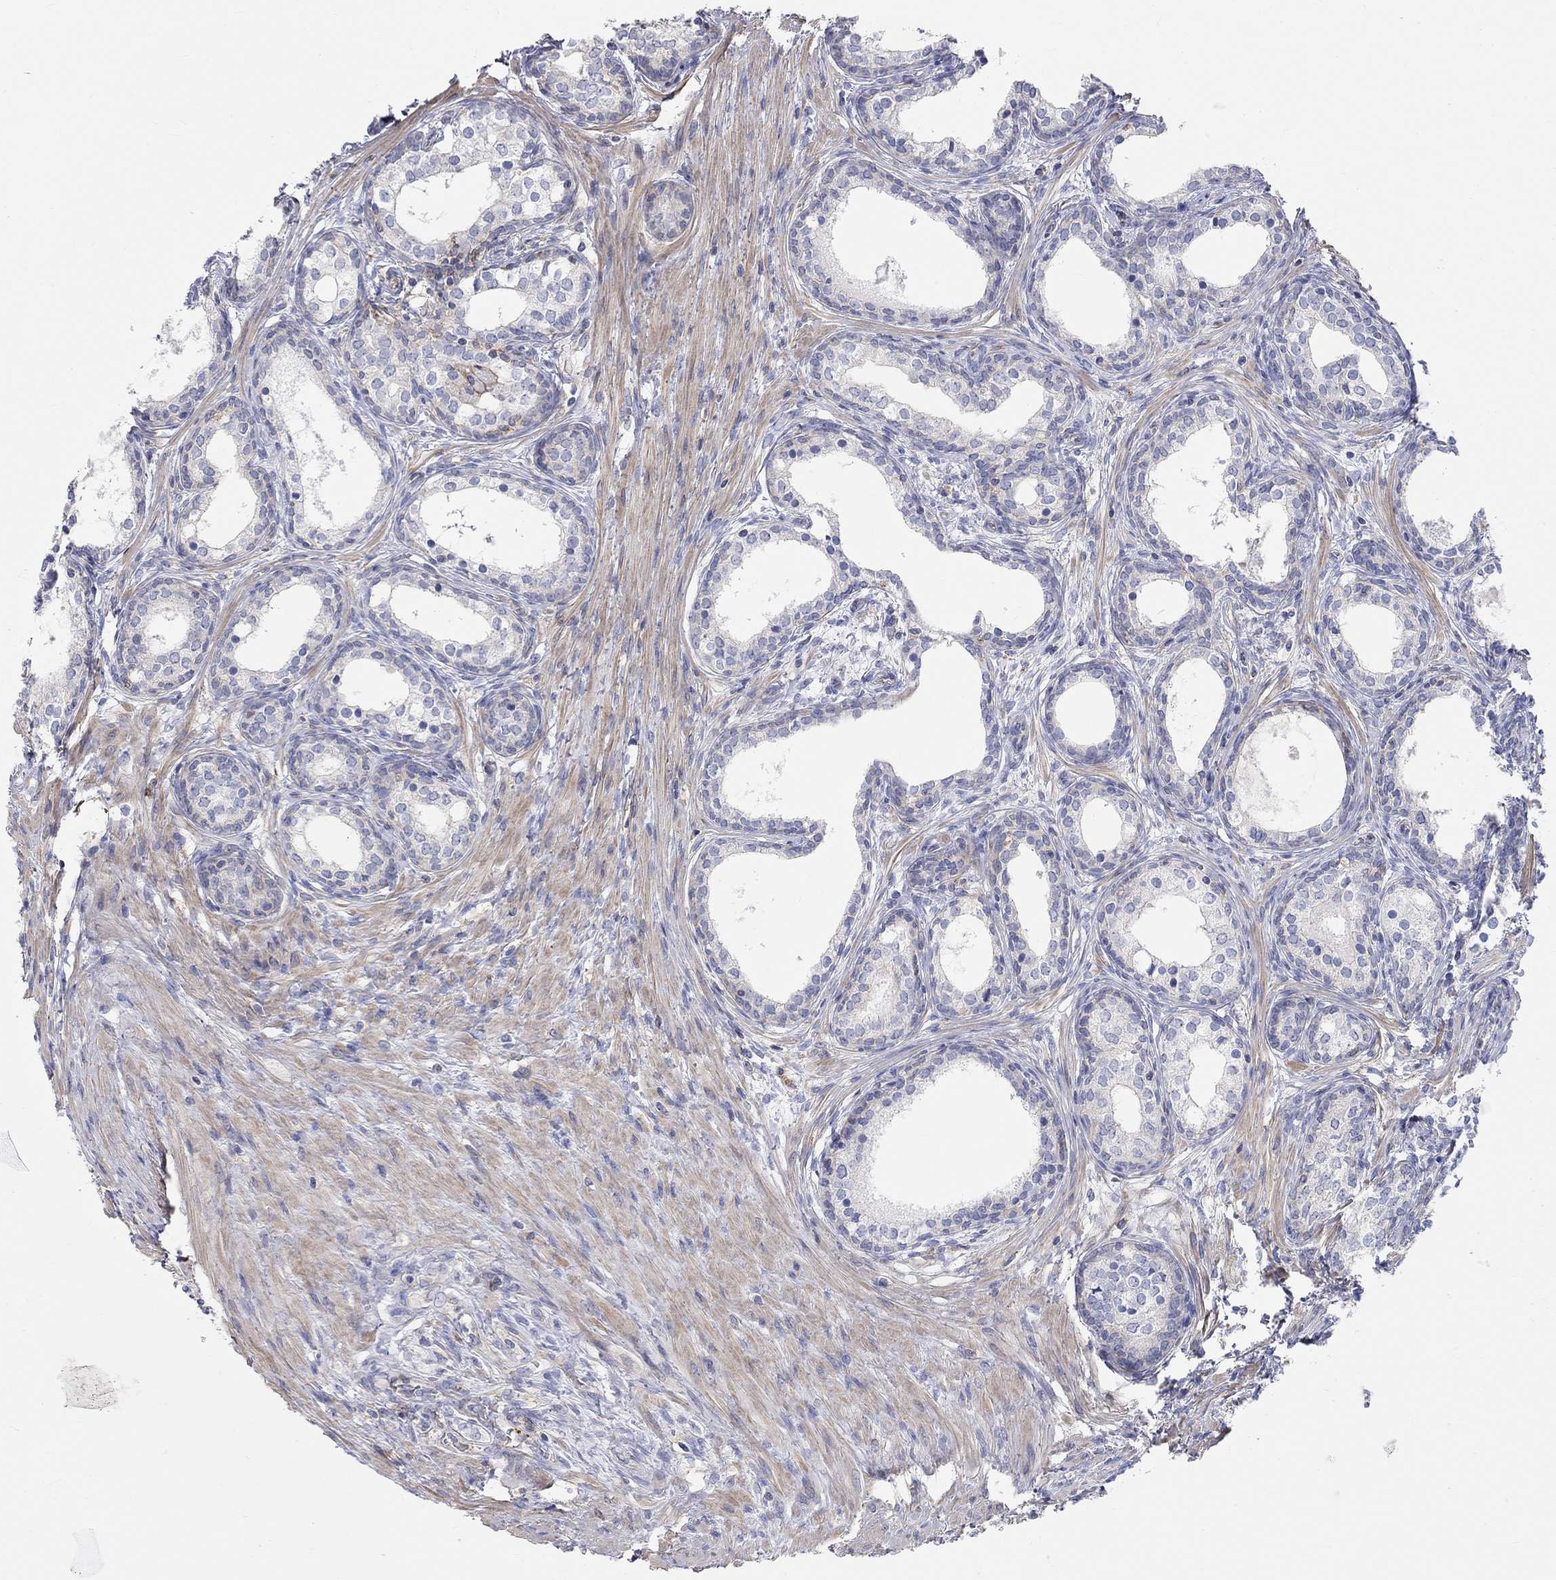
{"staining": {"intensity": "negative", "quantity": "none", "location": "none"}, "tissue": "prostate cancer", "cell_type": "Tumor cells", "image_type": "cancer", "snomed": [{"axis": "morphology", "description": "Adenocarcinoma, NOS"}, {"axis": "morphology", "description": "Adenocarcinoma, High grade"}, {"axis": "topography", "description": "Prostate"}], "caption": "This is a histopathology image of immunohistochemistry staining of high-grade adenocarcinoma (prostate), which shows no positivity in tumor cells.", "gene": "PCDHGA10", "patient": {"sex": "male", "age": 61}}